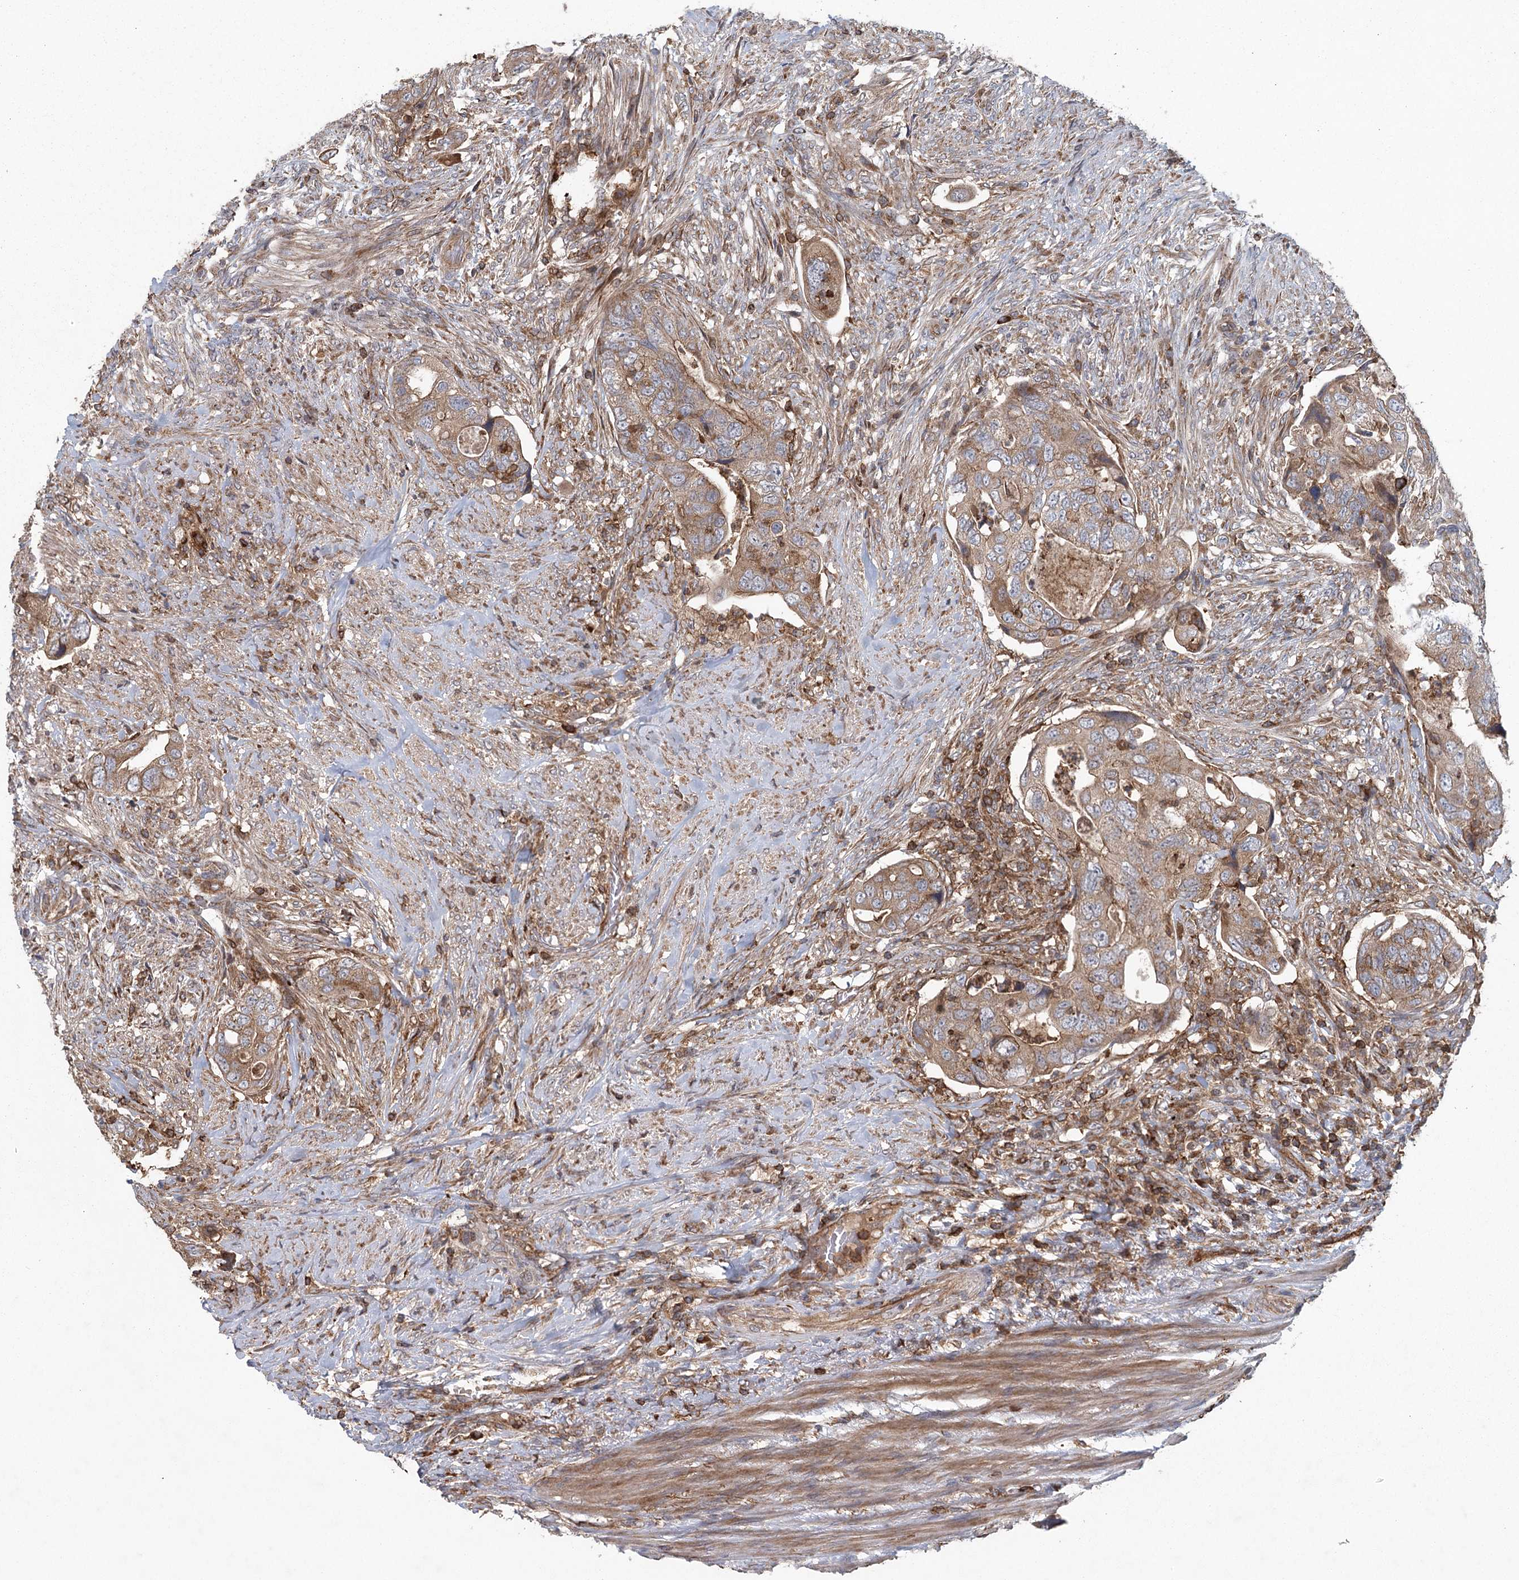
{"staining": {"intensity": "moderate", "quantity": ">75%", "location": "cytoplasmic/membranous"}, "tissue": "colorectal cancer", "cell_type": "Tumor cells", "image_type": "cancer", "snomed": [{"axis": "morphology", "description": "Adenocarcinoma, NOS"}, {"axis": "topography", "description": "Rectum"}], "caption": "Immunohistochemical staining of colorectal adenocarcinoma reveals moderate cytoplasmic/membranous protein positivity in approximately >75% of tumor cells.", "gene": "PLEKHA7", "patient": {"sex": "male", "age": 63}}